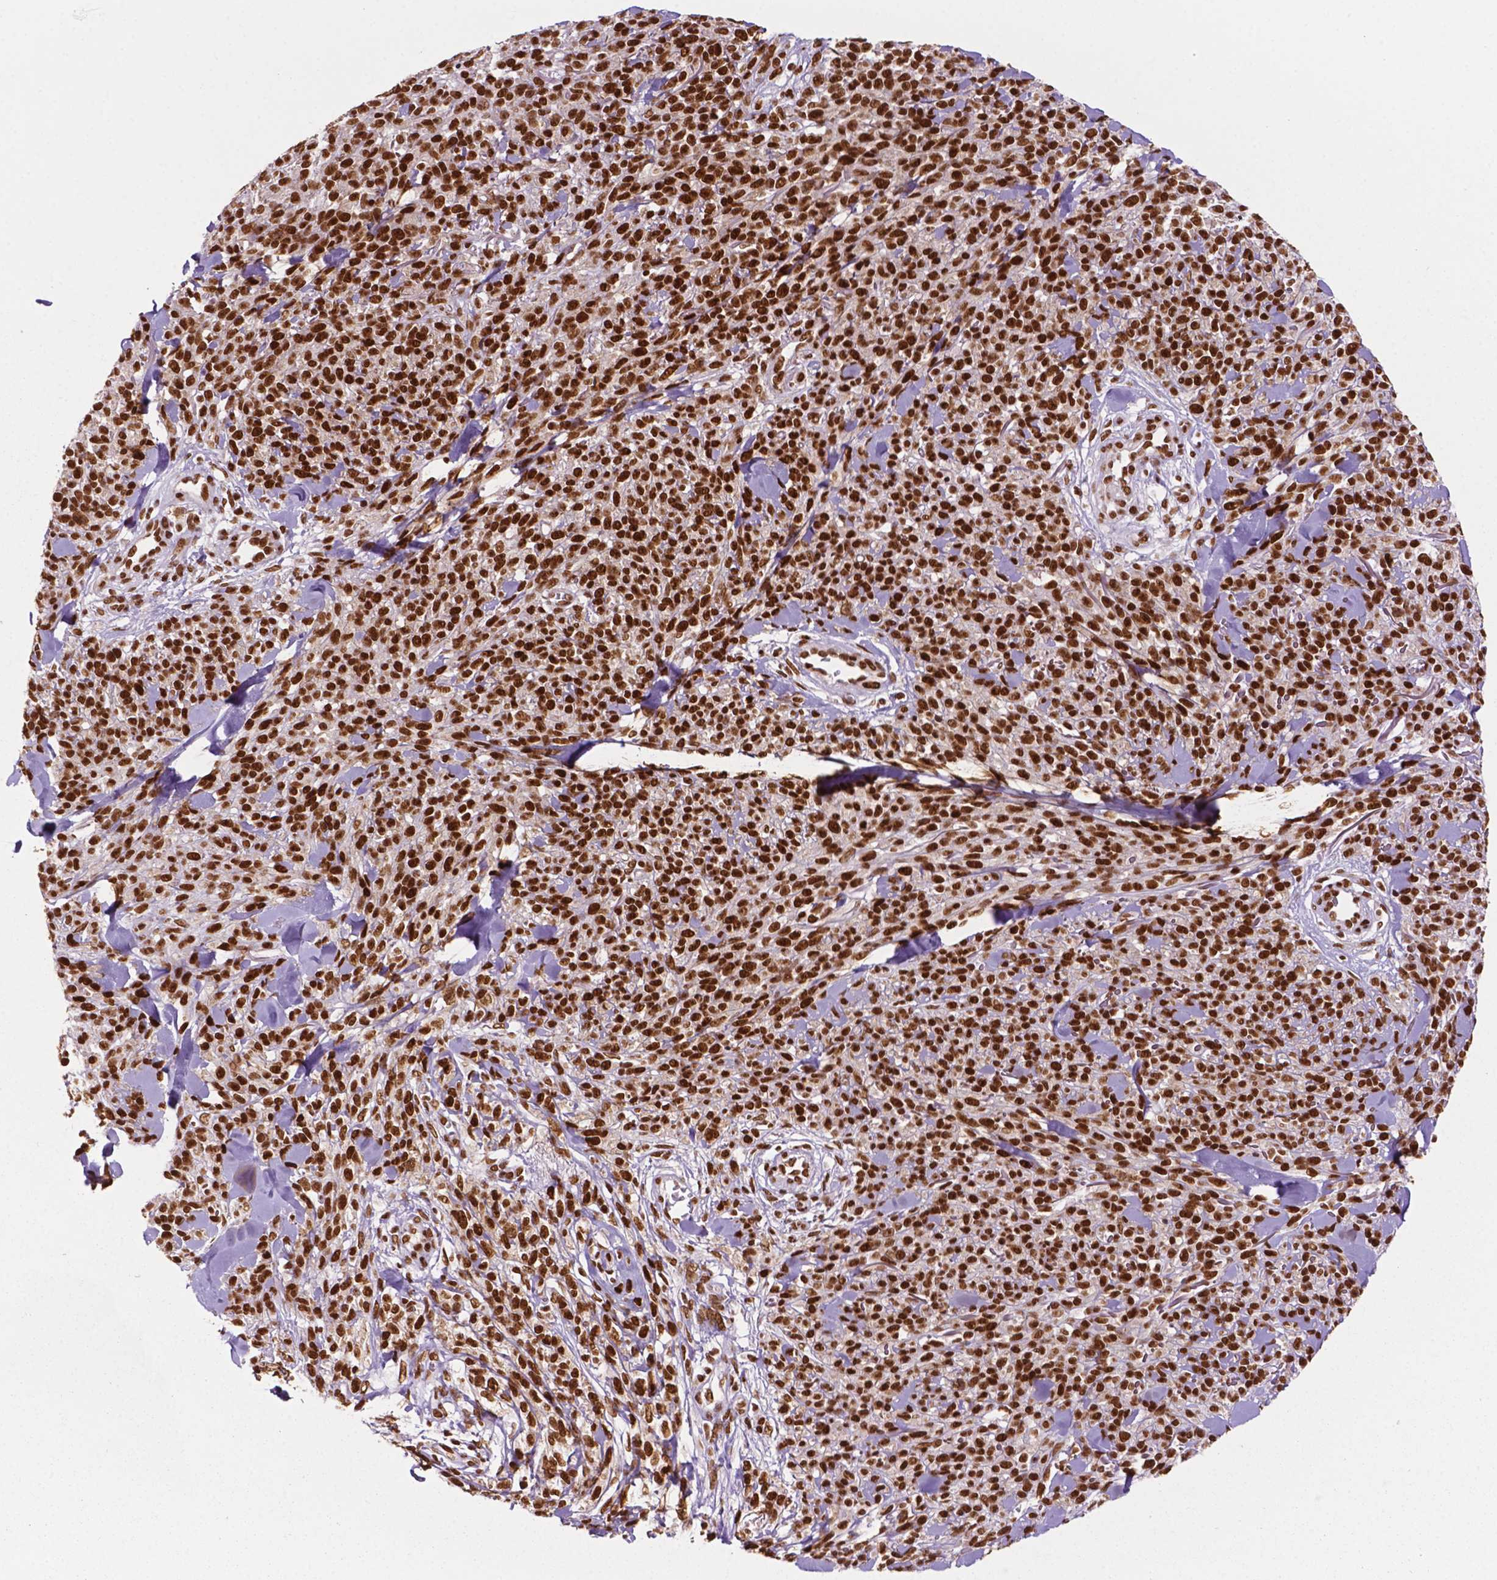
{"staining": {"intensity": "strong", "quantity": "25%-75%", "location": "nuclear"}, "tissue": "melanoma", "cell_type": "Tumor cells", "image_type": "cancer", "snomed": [{"axis": "morphology", "description": "Malignant melanoma, NOS"}, {"axis": "topography", "description": "Skin"}, {"axis": "topography", "description": "Skin of trunk"}], "caption": "High-power microscopy captured an IHC histopathology image of malignant melanoma, revealing strong nuclear expression in about 25%-75% of tumor cells.", "gene": "MLH1", "patient": {"sex": "male", "age": 74}}